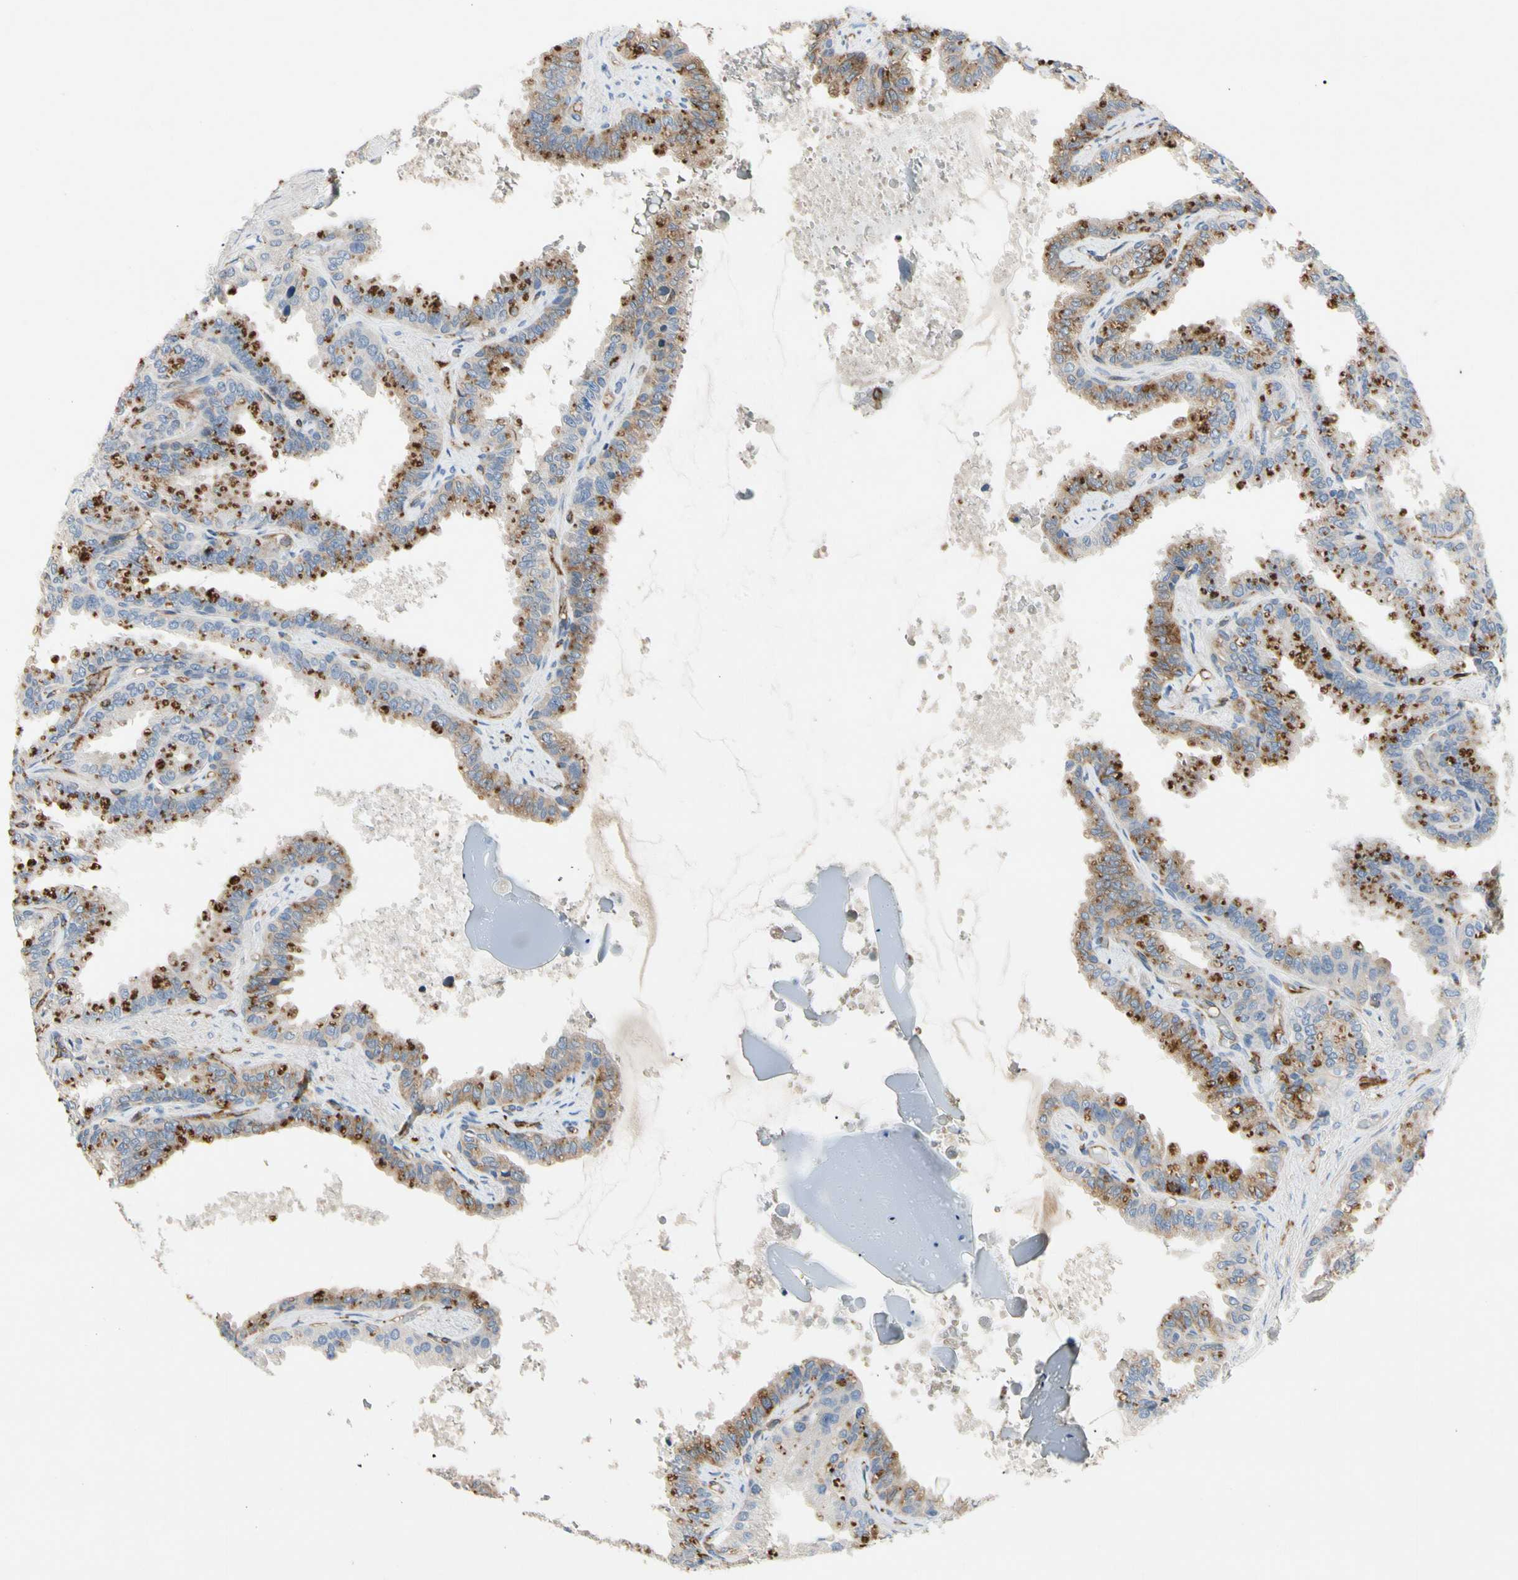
{"staining": {"intensity": "moderate", "quantity": ">75%", "location": "cytoplasmic/membranous"}, "tissue": "seminal vesicle", "cell_type": "Glandular cells", "image_type": "normal", "snomed": [{"axis": "morphology", "description": "Normal tissue, NOS"}, {"axis": "topography", "description": "Seminal veicle"}], "caption": "A micrograph of seminal vesicle stained for a protein reveals moderate cytoplasmic/membranous brown staining in glandular cells. (Stains: DAB in brown, nuclei in blue, Microscopy: brightfield microscopy at high magnification).", "gene": "GAS6", "patient": {"sex": "male", "age": 46}}